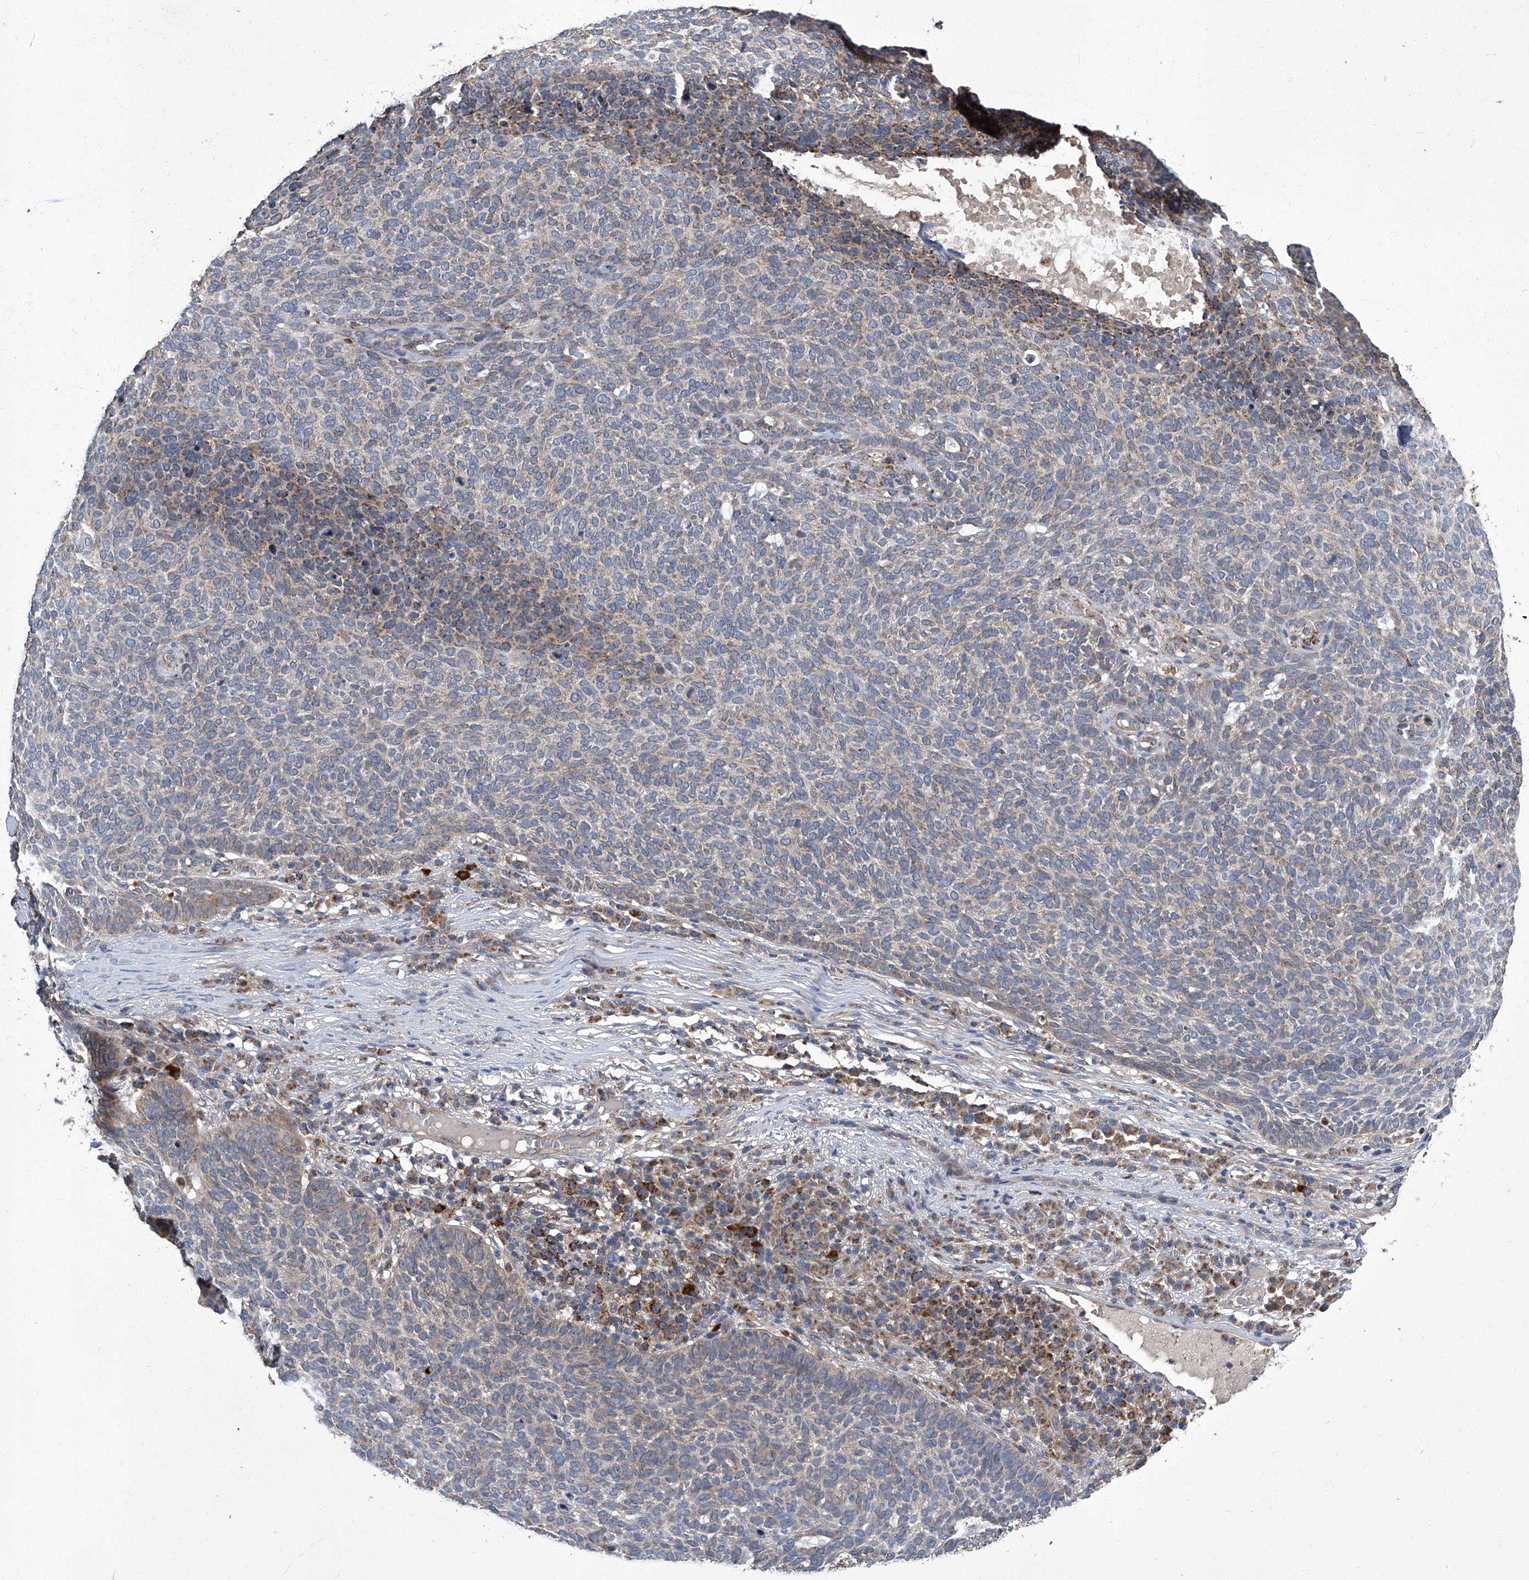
{"staining": {"intensity": "moderate", "quantity": "<25%", "location": "cytoplasmic/membranous"}, "tissue": "skin cancer", "cell_type": "Tumor cells", "image_type": "cancer", "snomed": [{"axis": "morphology", "description": "Squamous cell carcinoma, NOS"}, {"axis": "topography", "description": "Skin"}], "caption": "This image shows skin squamous cell carcinoma stained with immunohistochemistry to label a protein in brown. The cytoplasmic/membranous of tumor cells show moderate positivity for the protein. Nuclei are counter-stained blue.", "gene": "TNFRSF13B", "patient": {"sex": "female", "age": 90}}